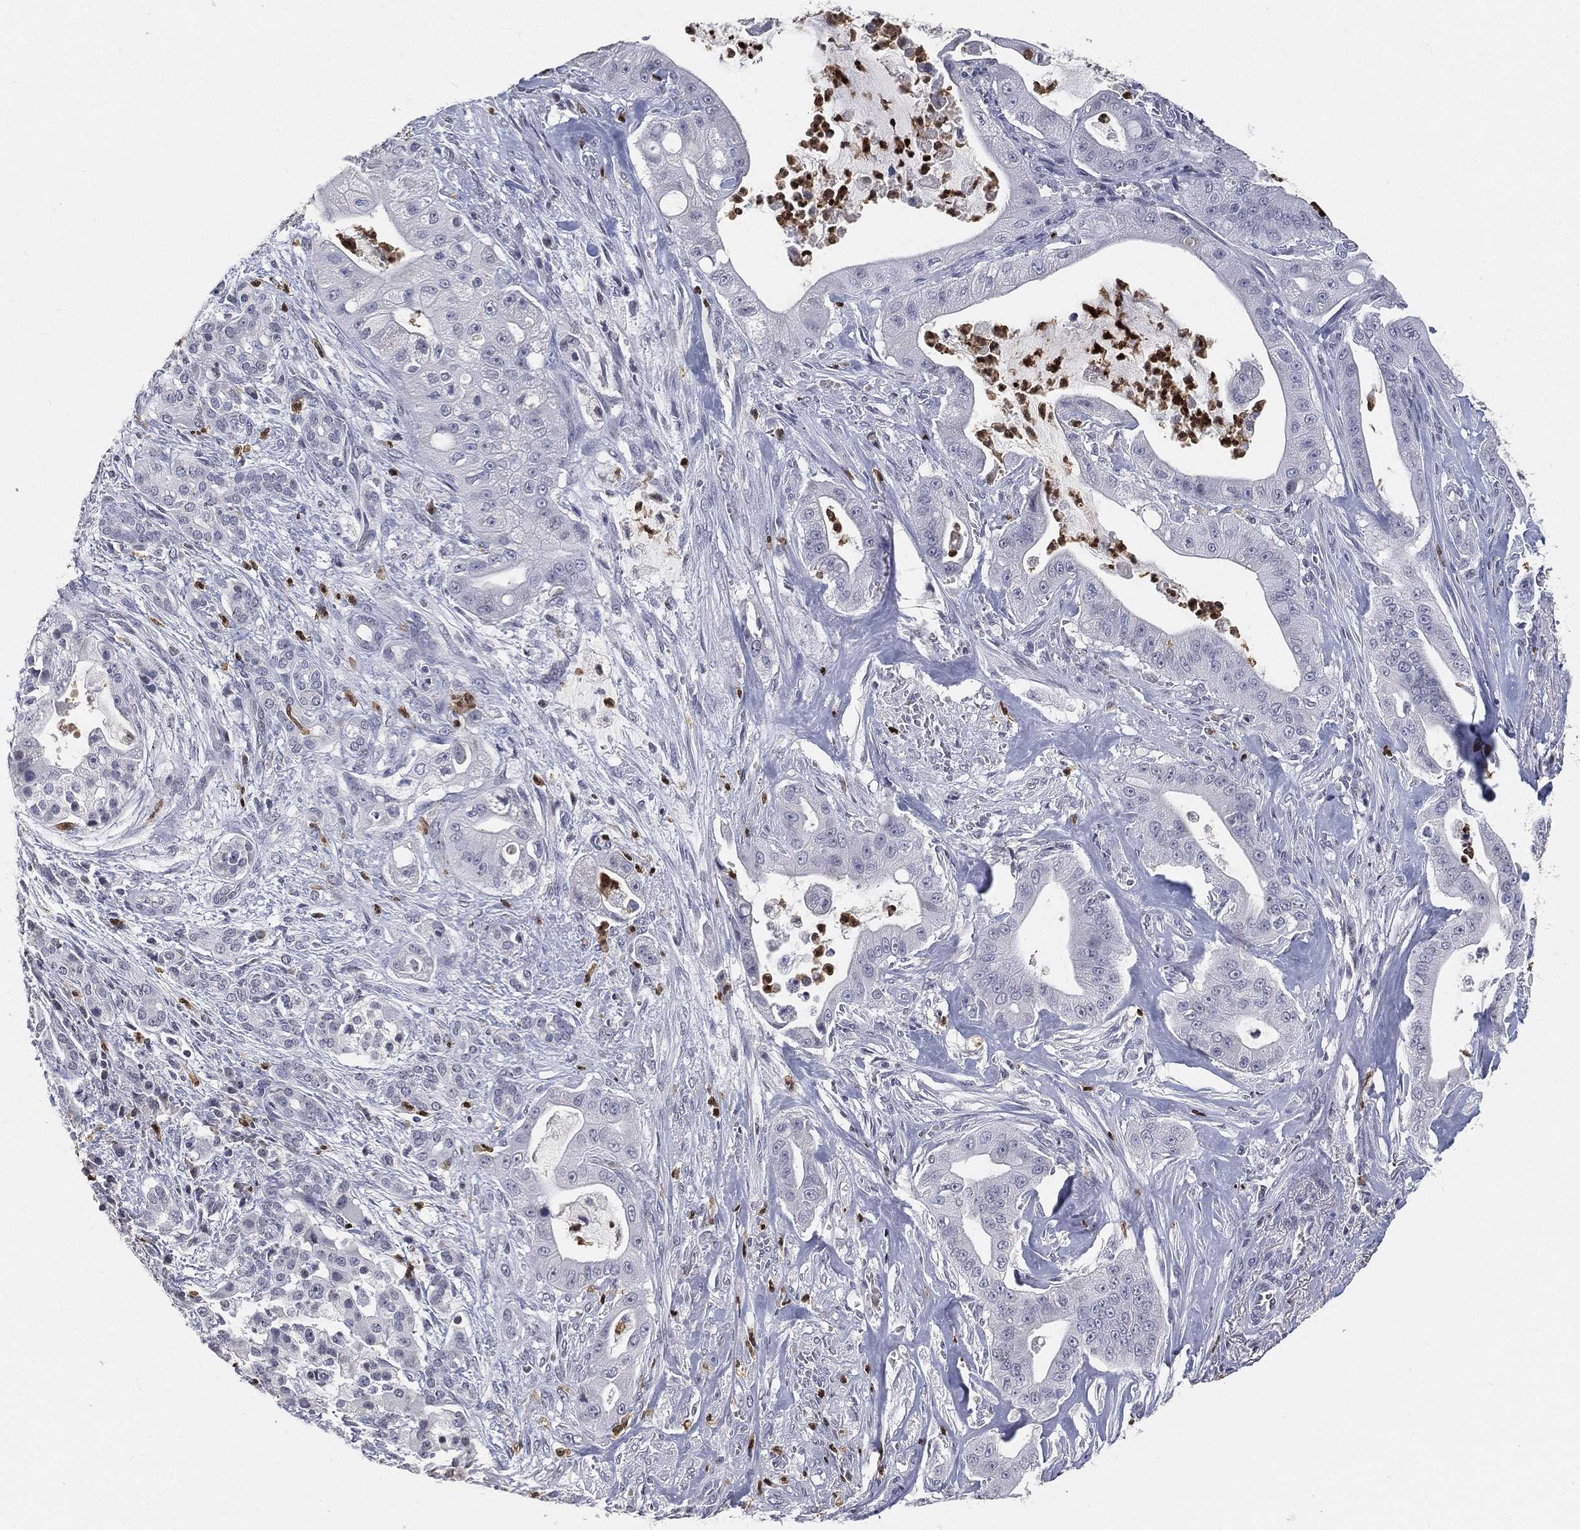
{"staining": {"intensity": "negative", "quantity": "none", "location": "none"}, "tissue": "pancreatic cancer", "cell_type": "Tumor cells", "image_type": "cancer", "snomed": [{"axis": "morphology", "description": "Normal tissue, NOS"}, {"axis": "morphology", "description": "Inflammation, NOS"}, {"axis": "morphology", "description": "Adenocarcinoma, NOS"}, {"axis": "topography", "description": "Pancreas"}], "caption": "This is a histopathology image of immunohistochemistry (IHC) staining of pancreatic cancer, which shows no expression in tumor cells.", "gene": "ARG1", "patient": {"sex": "male", "age": 57}}